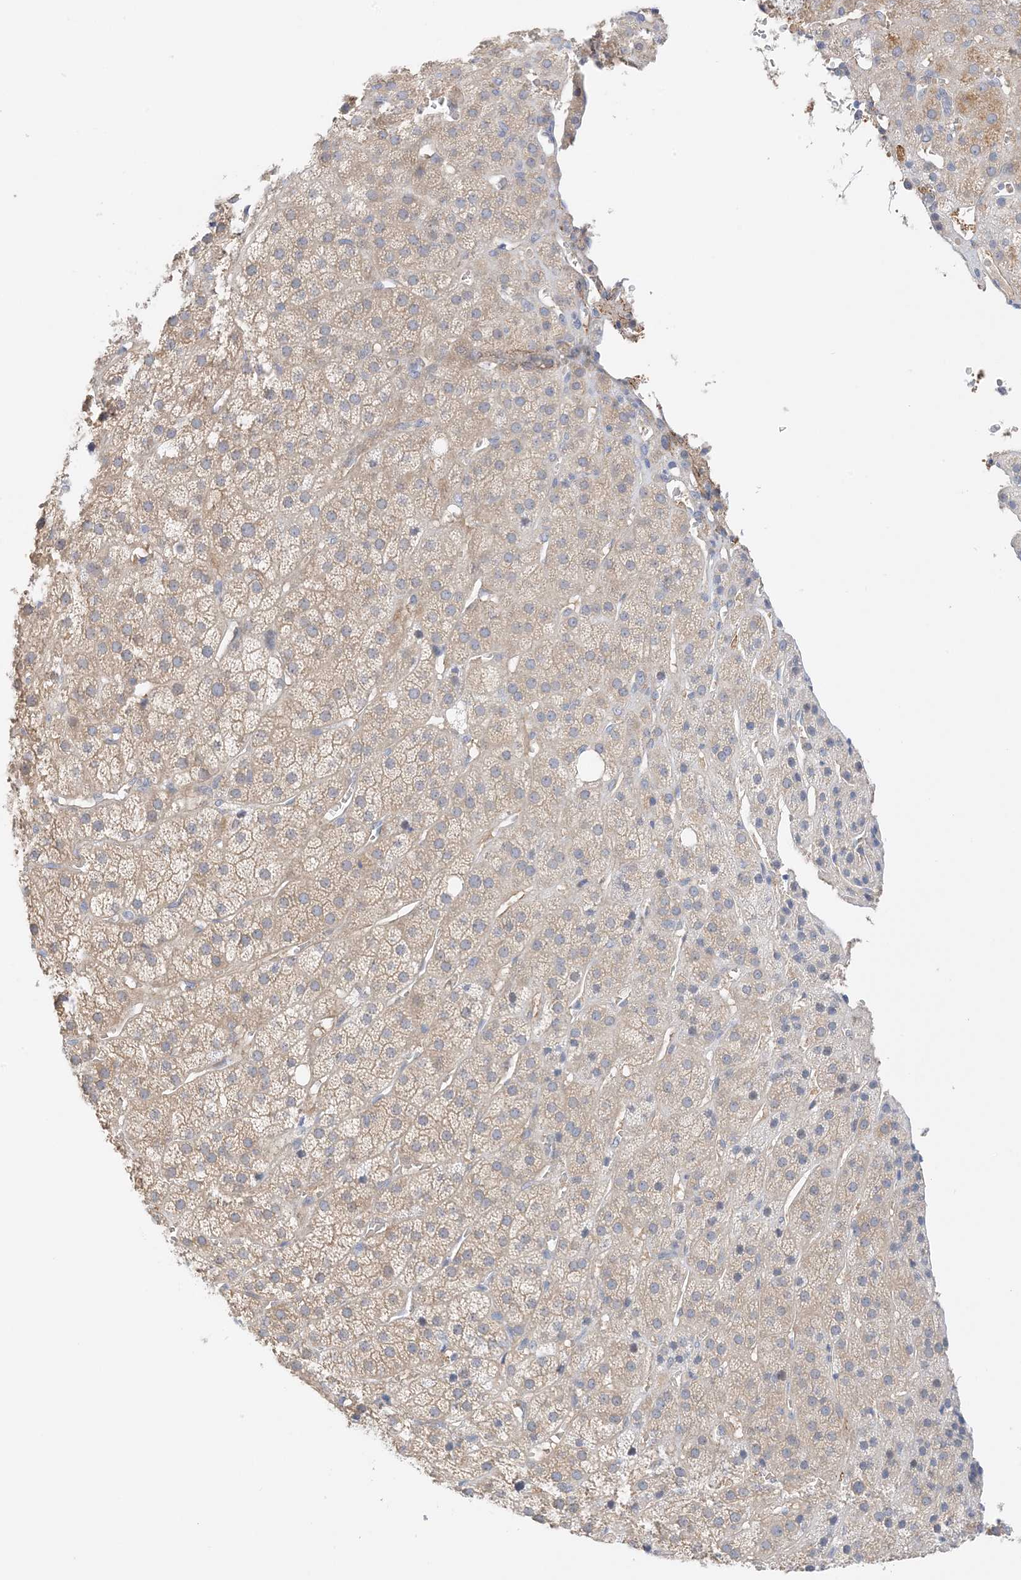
{"staining": {"intensity": "moderate", "quantity": "25%-75%", "location": "cytoplasmic/membranous"}, "tissue": "adrenal gland", "cell_type": "Glandular cells", "image_type": "normal", "snomed": [{"axis": "morphology", "description": "Normal tissue, NOS"}, {"axis": "topography", "description": "Adrenal gland"}], "caption": "Immunohistochemistry (IHC) staining of benign adrenal gland, which reveals medium levels of moderate cytoplasmic/membranous staining in about 25%-75% of glandular cells indicating moderate cytoplasmic/membranous protein expression. The staining was performed using DAB (3,3'-diaminobenzidine) (brown) for protein detection and nuclei were counterstained in hematoxylin (blue).", "gene": "KIFBP", "patient": {"sex": "female", "age": 57}}